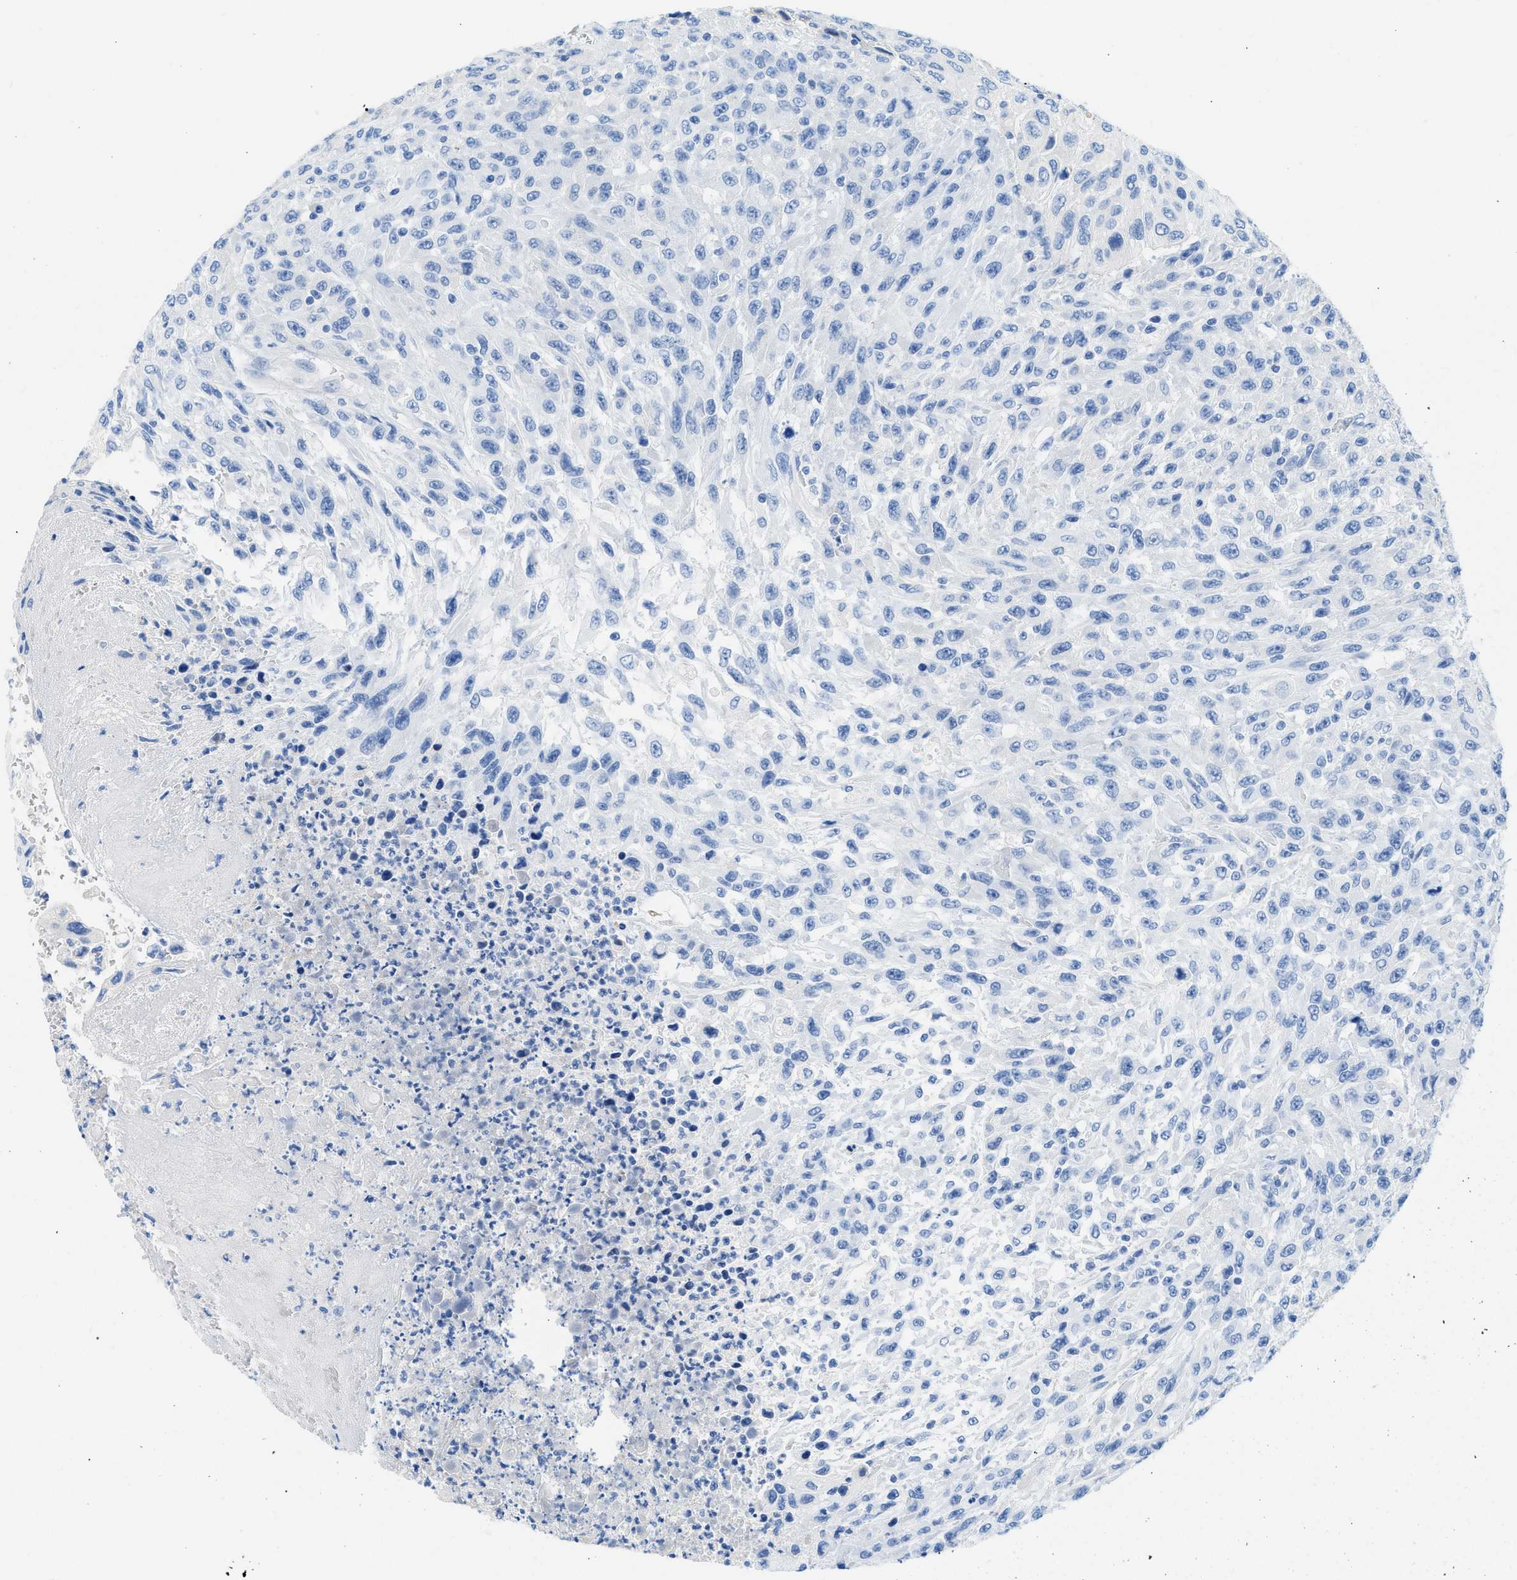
{"staining": {"intensity": "negative", "quantity": "none", "location": "none"}, "tissue": "urothelial cancer", "cell_type": "Tumor cells", "image_type": "cancer", "snomed": [{"axis": "morphology", "description": "Urothelial carcinoma, High grade"}, {"axis": "topography", "description": "Urinary bladder"}], "caption": "High power microscopy histopathology image of an immunohistochemistry (IHC) micrograph of urothelial carcinoma (high-grade), revealing no significant expression in tumor cells.", "gene": "COL3A1", "patient": {"sex": "male", "age": 66}}